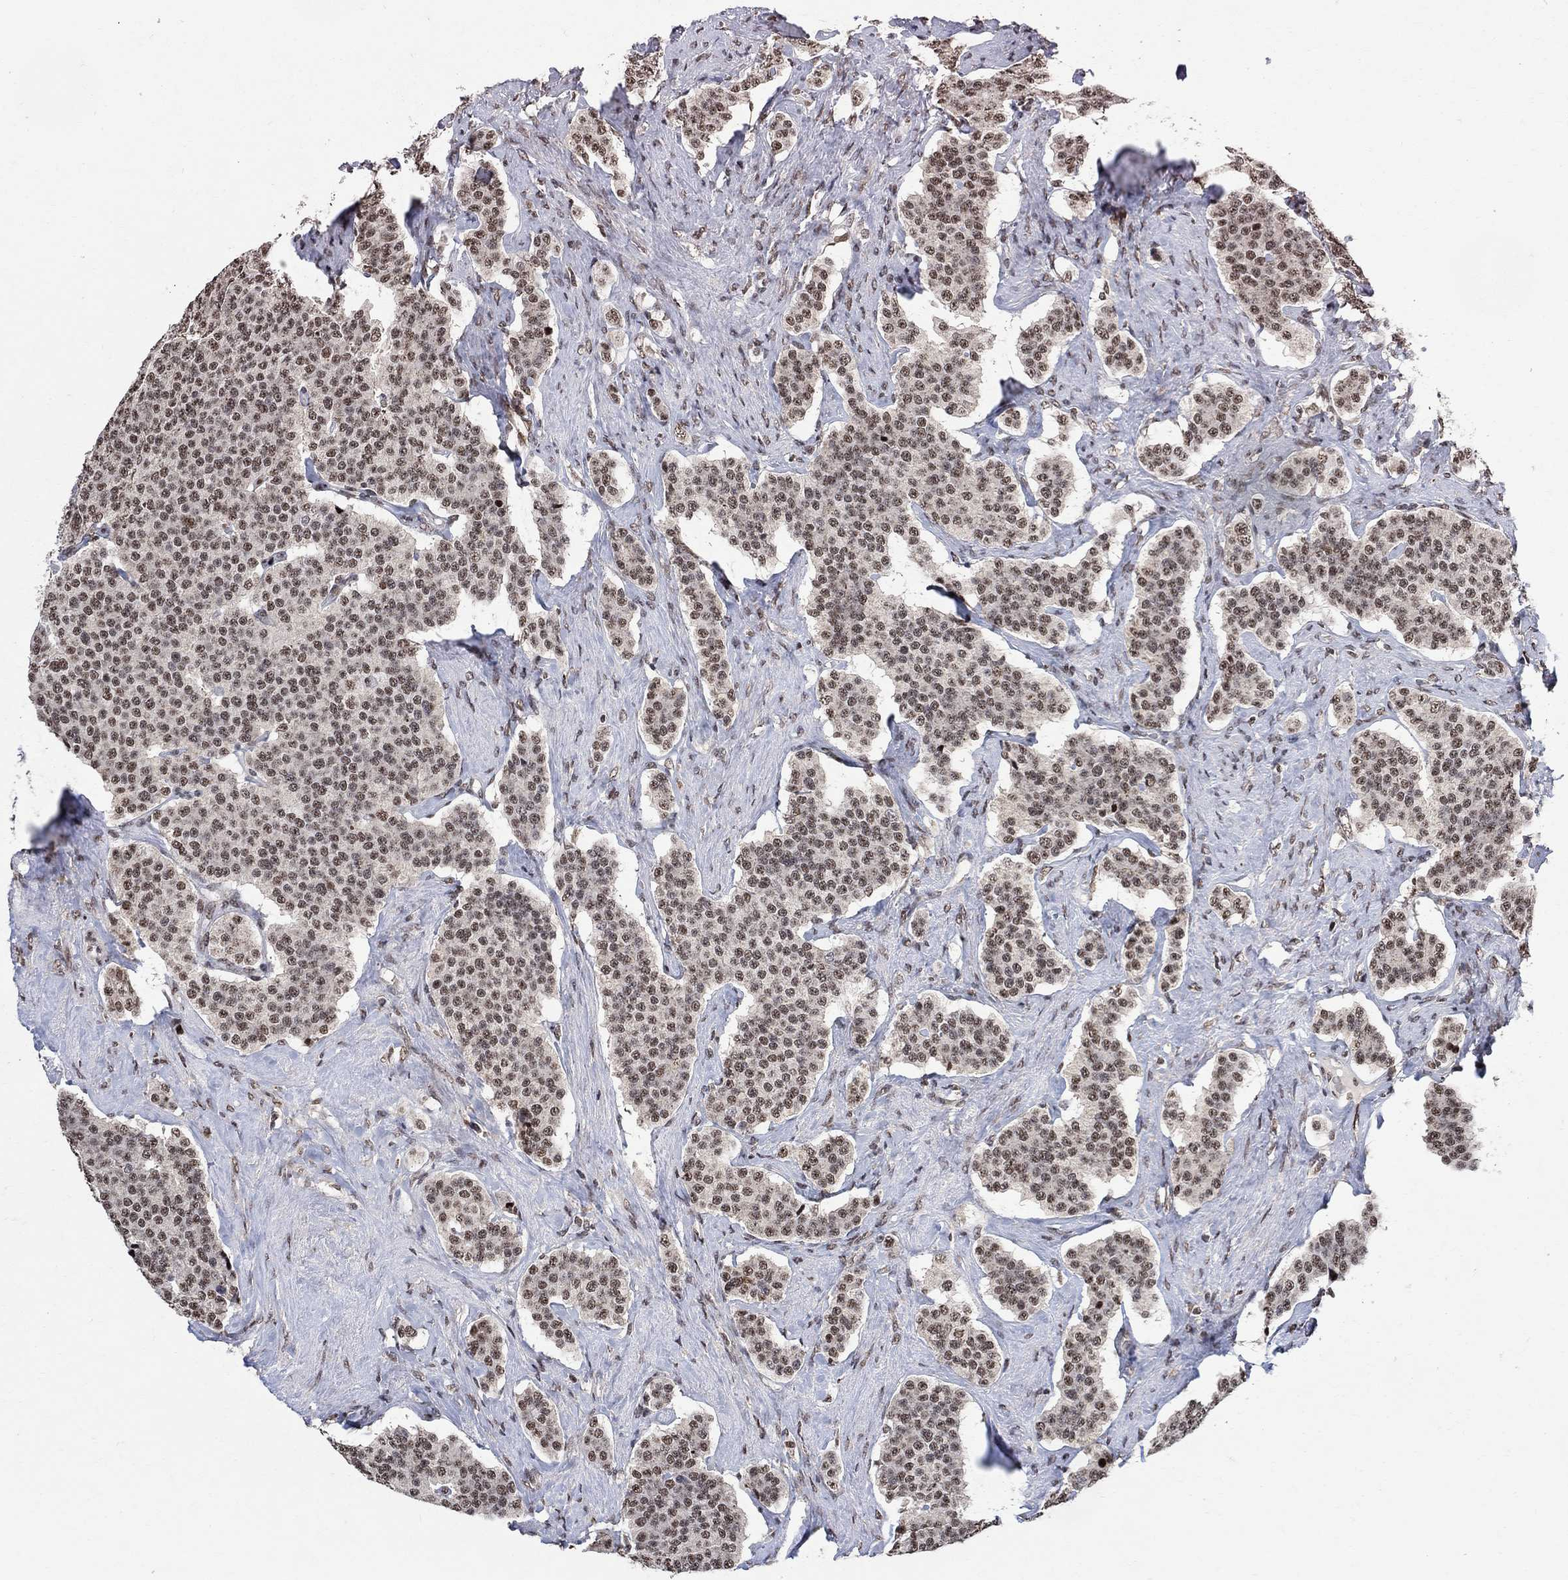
{"staining": {"intensity": "weak", "quantity": ">75%", "location": "nuclear"}, "tissue": "carcinoid", "cell_type": "Tumor cells", "image_type": "cancer", "snomed": [{"axis": "morphology", "description": "Carcinoid, malignant, NOS"}, {"axis": "topography", "description": "Small intestine"}], "caption": "Carcinoid stained with a protein marker demonstrates weak staining in tumor cells.", "gene": "E4F1", "patient": {"sex": "female", "age": 58}}